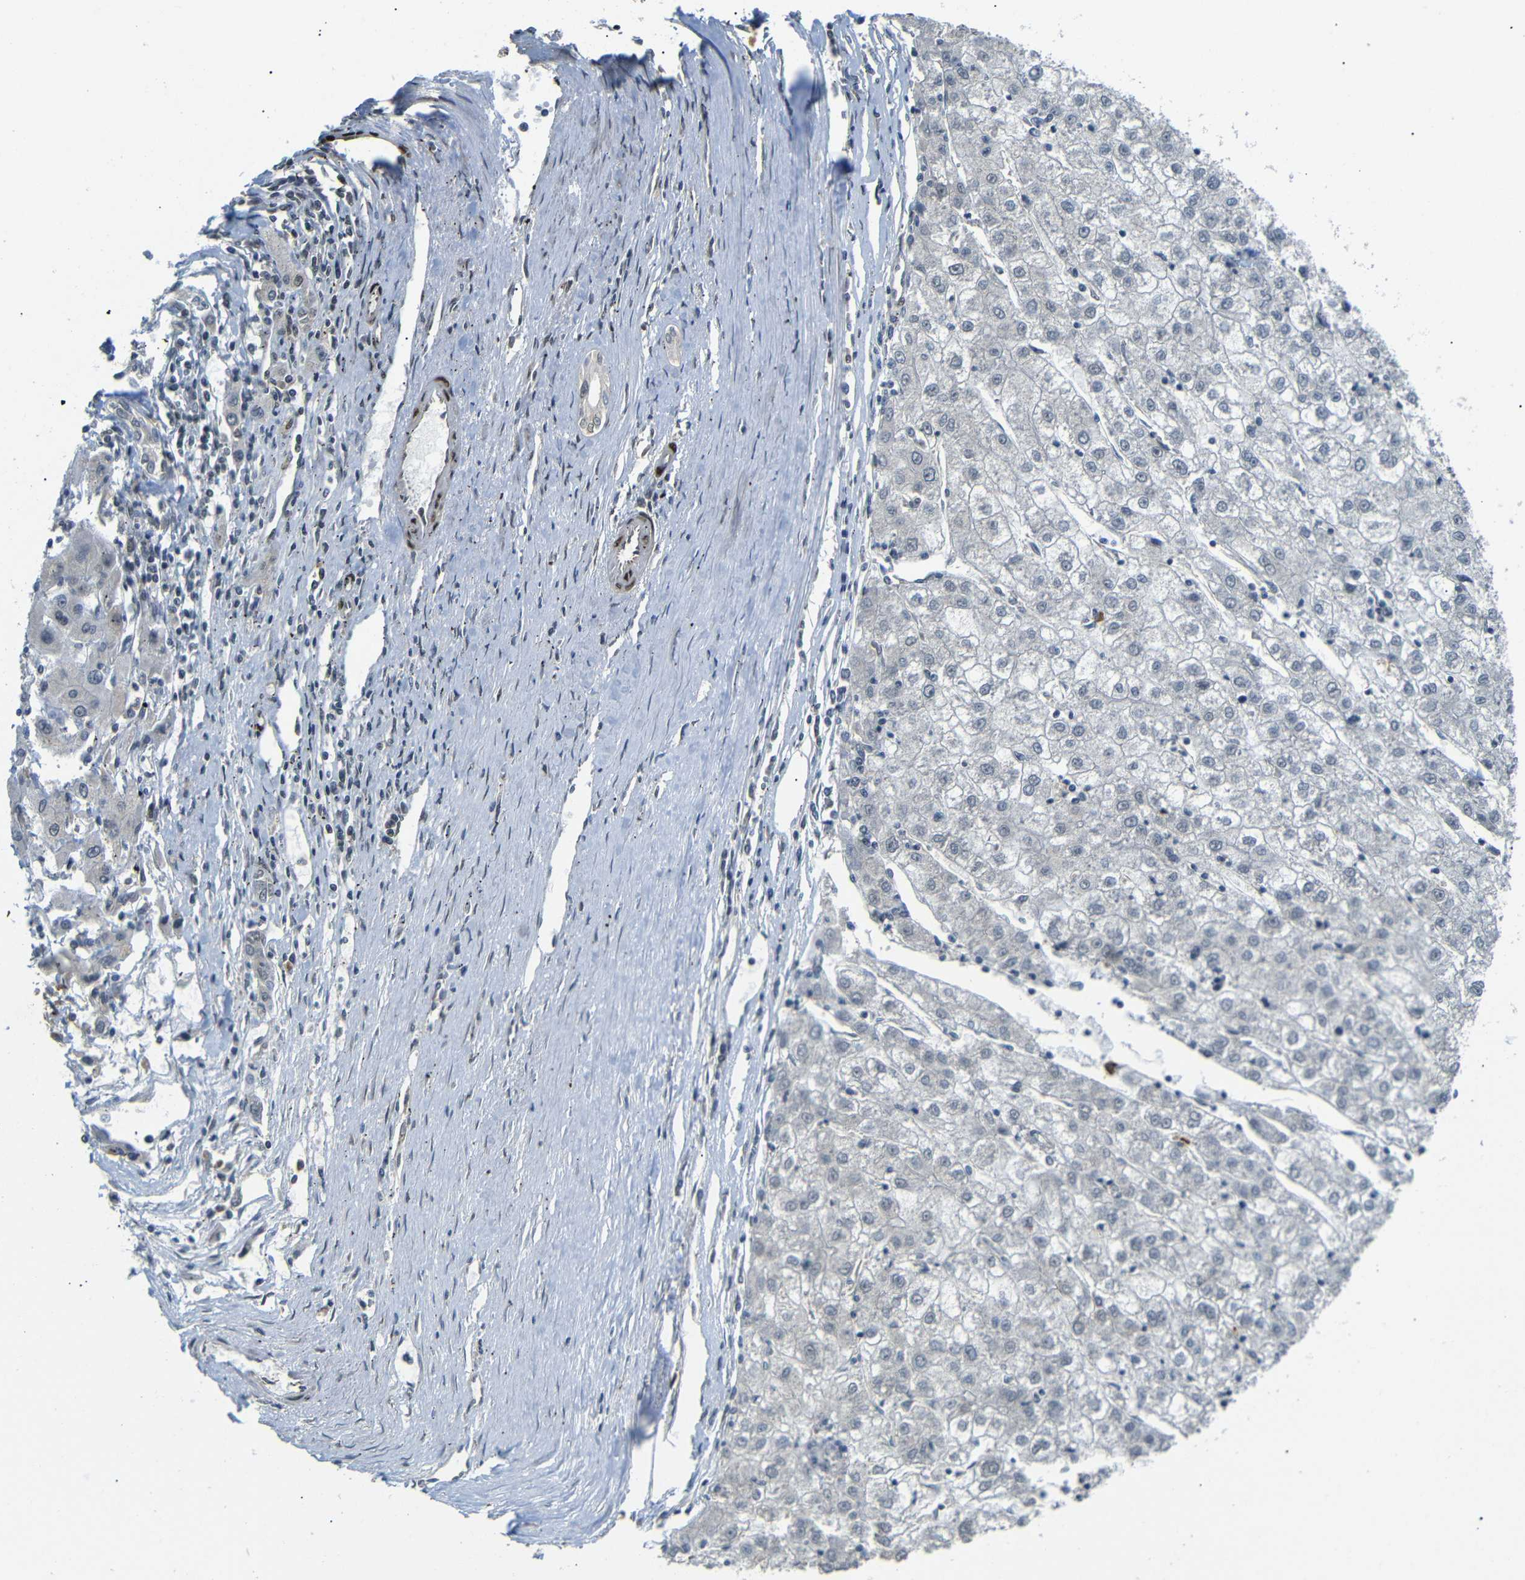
{"staining": {"intensity": "negative", "quantity": "none", "location": "none"}, "tissue": "liver cancer", "cell_type": "Tumor cells", "image_type": "cancer", "snomed": [{"axis": "morphology", "description": "Carcinoma, Hepatocellular, NOS"}, {"axis": "topography", "description": "Liver"}], "caption": "Tumor cells are negative for protein expression in human hepatocellular carcinoma (liver).", "gene": "TBX2", "patient": {"sex": "male", "age": 72}}